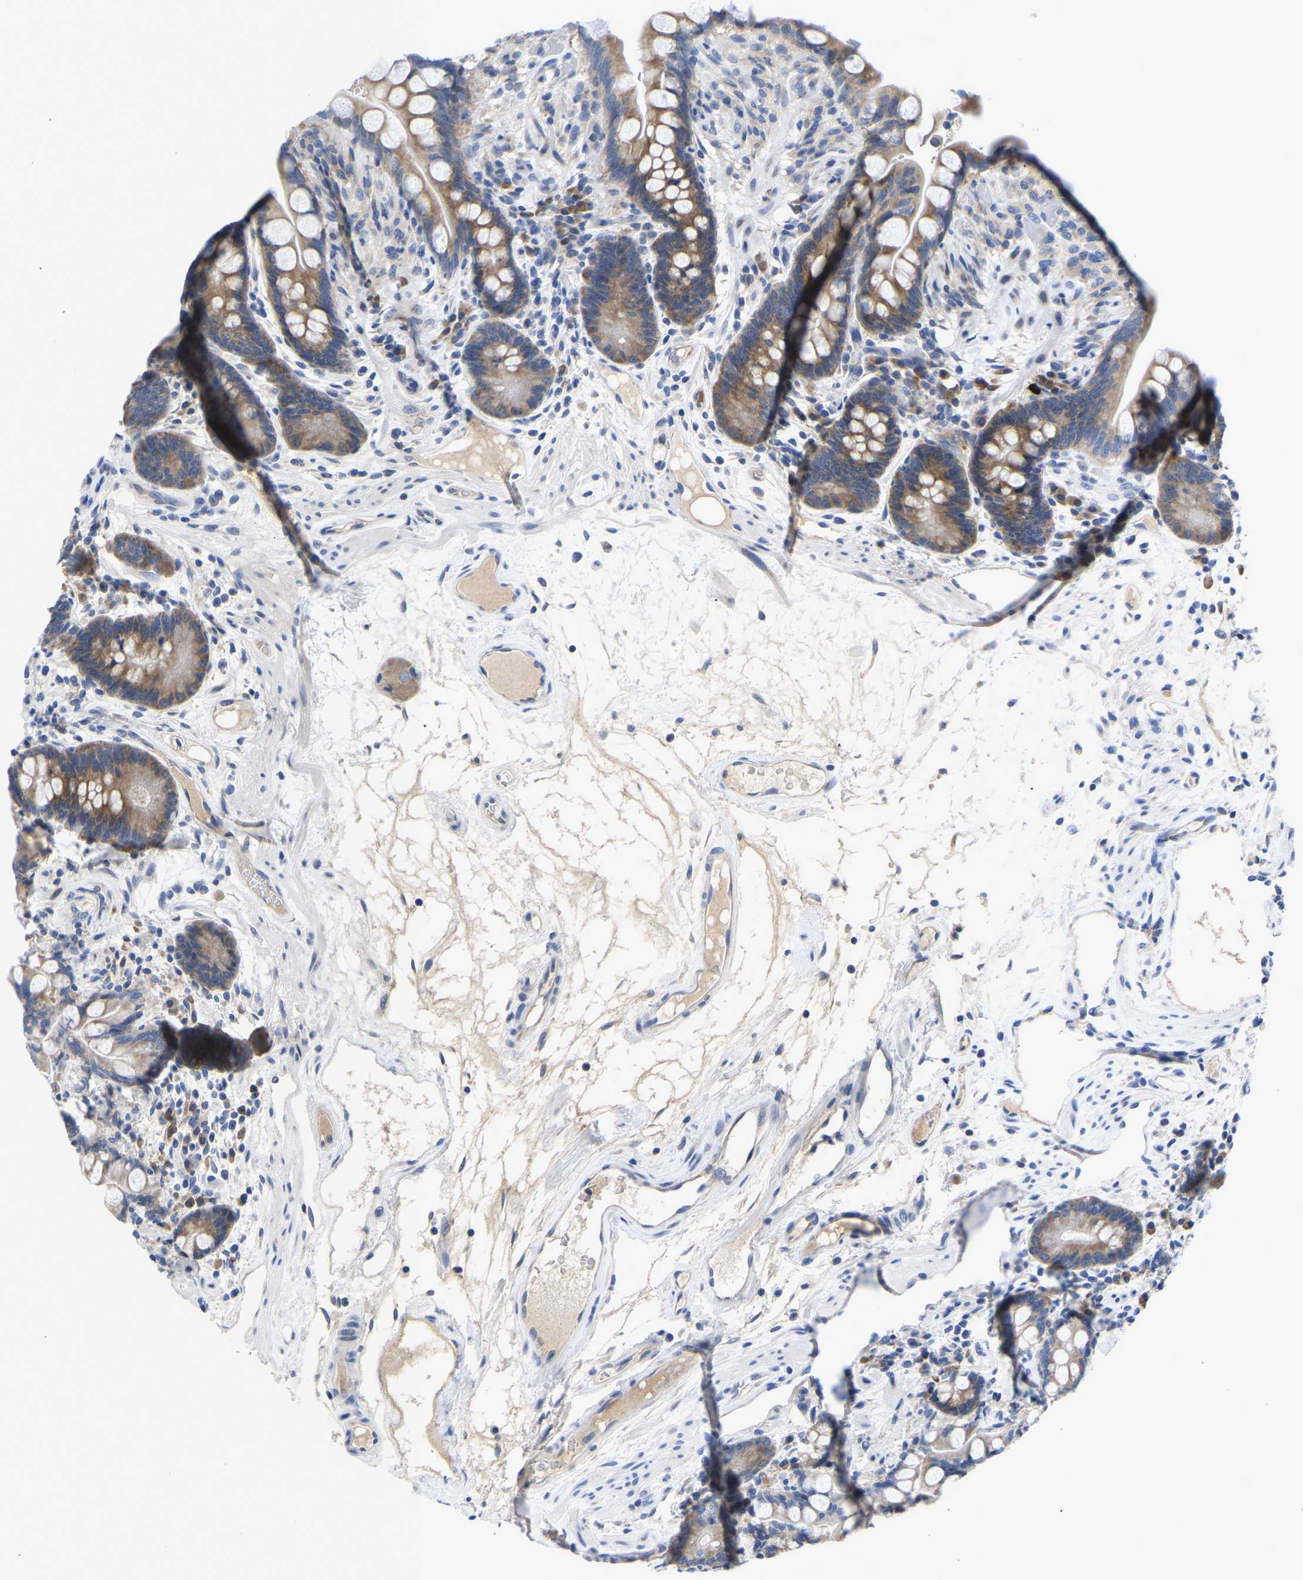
{"staining": {"intensity": "negative", "quantity": "none", "location": "none"}, "tissue": "colon", "cell_type": "Endothelial cells", "image_type": "normal", "snomed": [{"axis": "morphology", "description": "Normal tissue, NOS"}, {"axis": "topography", "description": "Colon"}], "caption": "This is an immunohistochemistry (IHC) micrograph of unremarkable human colon. There is no expression in endothelial cells.", "gene": "ABCA10", "patient": {"sex": "male", "age": 73}}